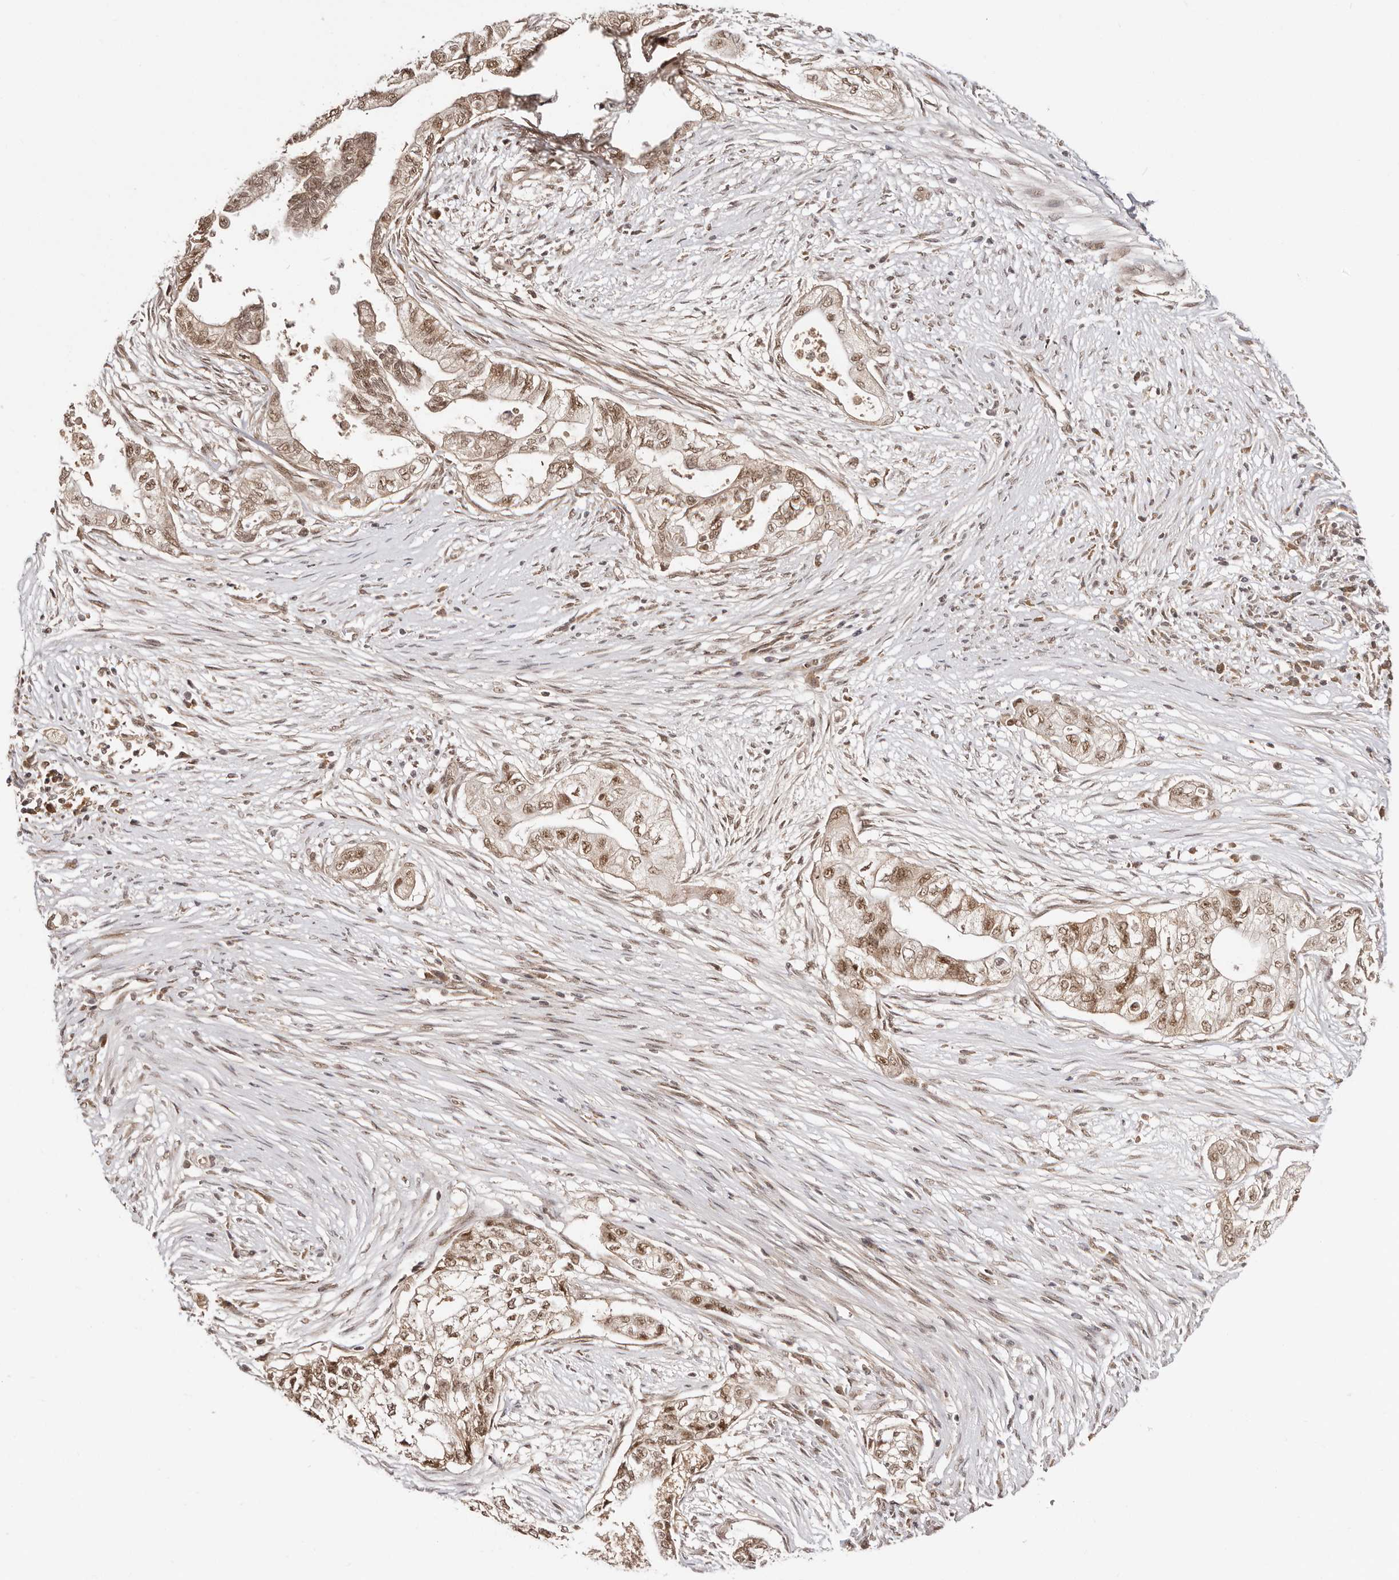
{"staining": {"intensity": "moderate", "quantity": ">75%", "location": "cytoplasmic/membranous,nuclear"}, "tissue": "pancreatic cancer", "cell_type": "Tumor cells", "image_type": "cancer", "snomed": [{"axis": "morphology", "description": "Adenocarcinoma, NOS"}, {"axis": "topography", "description": "Pancreas"}], "caption": "Immunohistochemical staining of pancreatic cancer demonstrates medium levels of moderate cytoplasmic/membranous and nuclear positivity in about >75% of tumor cells.", "gene": "MED8", "patient": {"sex": "male", "age": 72}}